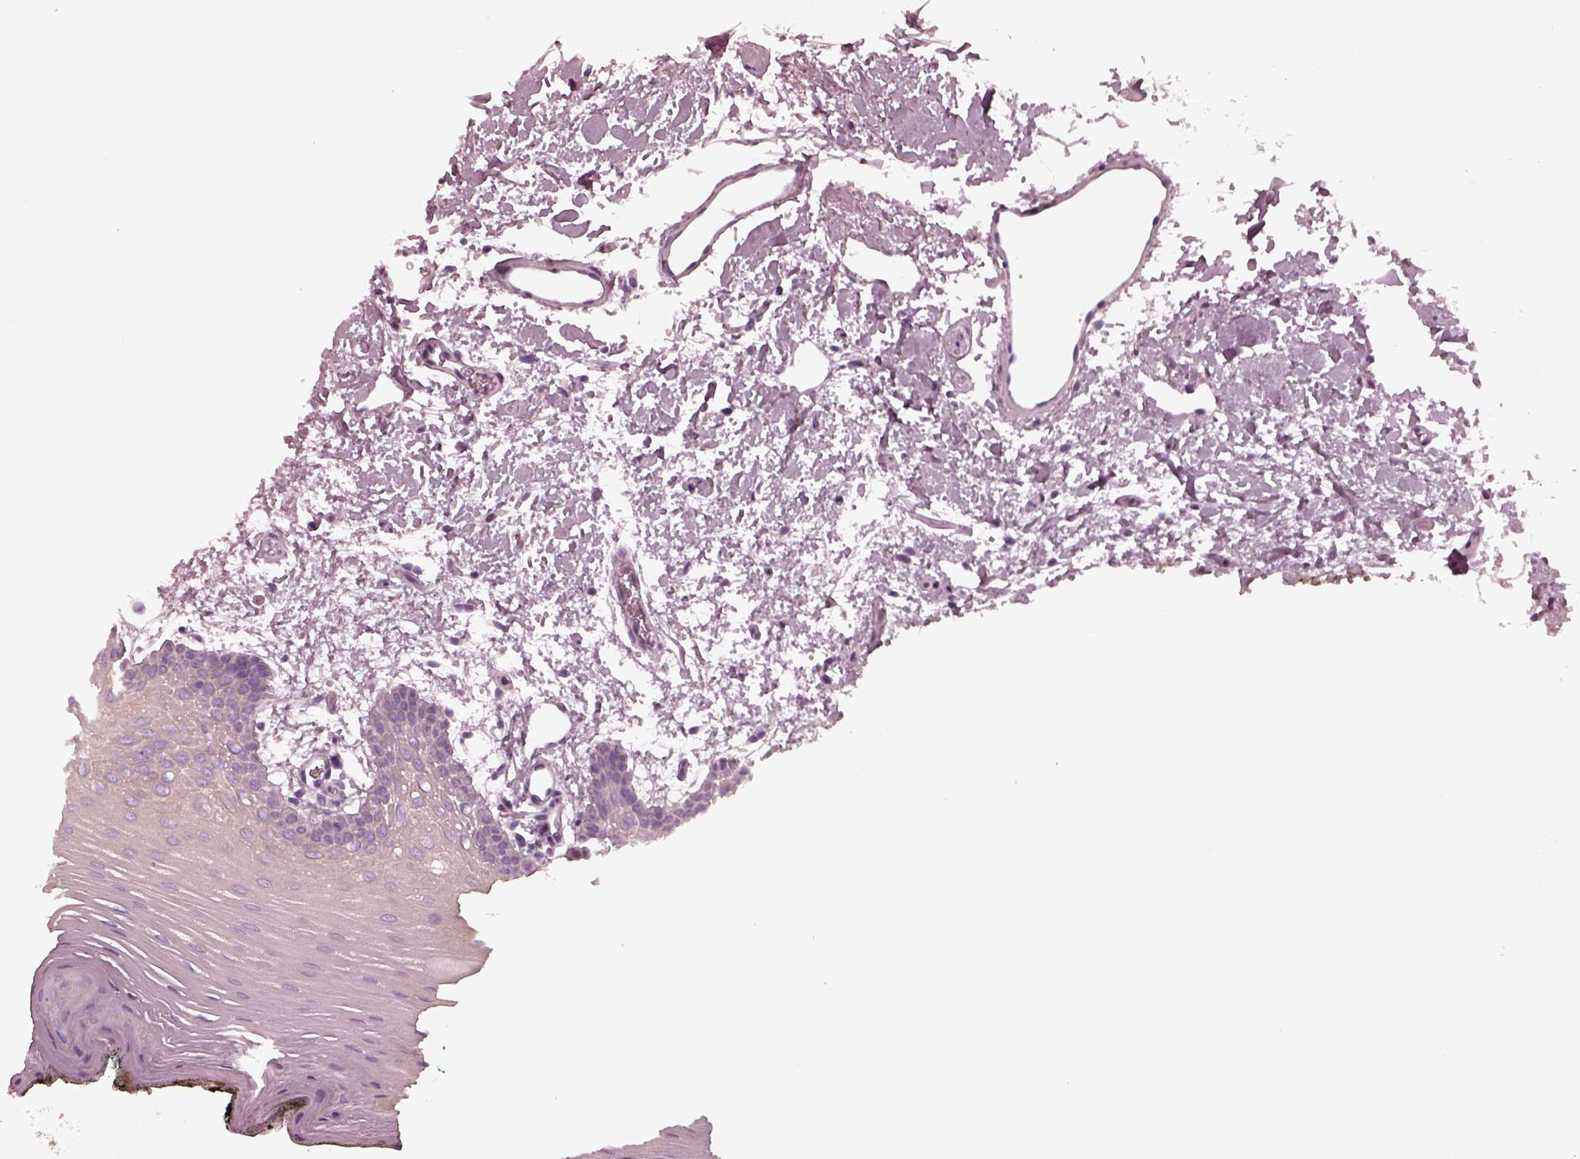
{"staining": {"intensity": "negative", "quantity": "none", "location": "none"}, "tissue": "oral mucosa", "cell_type": "Squamous epithelial cells", "image_type": "normal", "snomed": [{"axis": "morphology", "description": "Normal tissue, NOS"}, {"axis": "topography", "description": "Oral tissue"}, {"axis": "topography", "description": "Head-Neck"}], "caption": "Immunohistochemistry histopathology image of normal oral mucosa: oral mucosa stained with DAB reveals no significant protein expression in squamous epithelial cells.", "gene": "GRM6", "patient": {"sex": "male", "age": 65}}